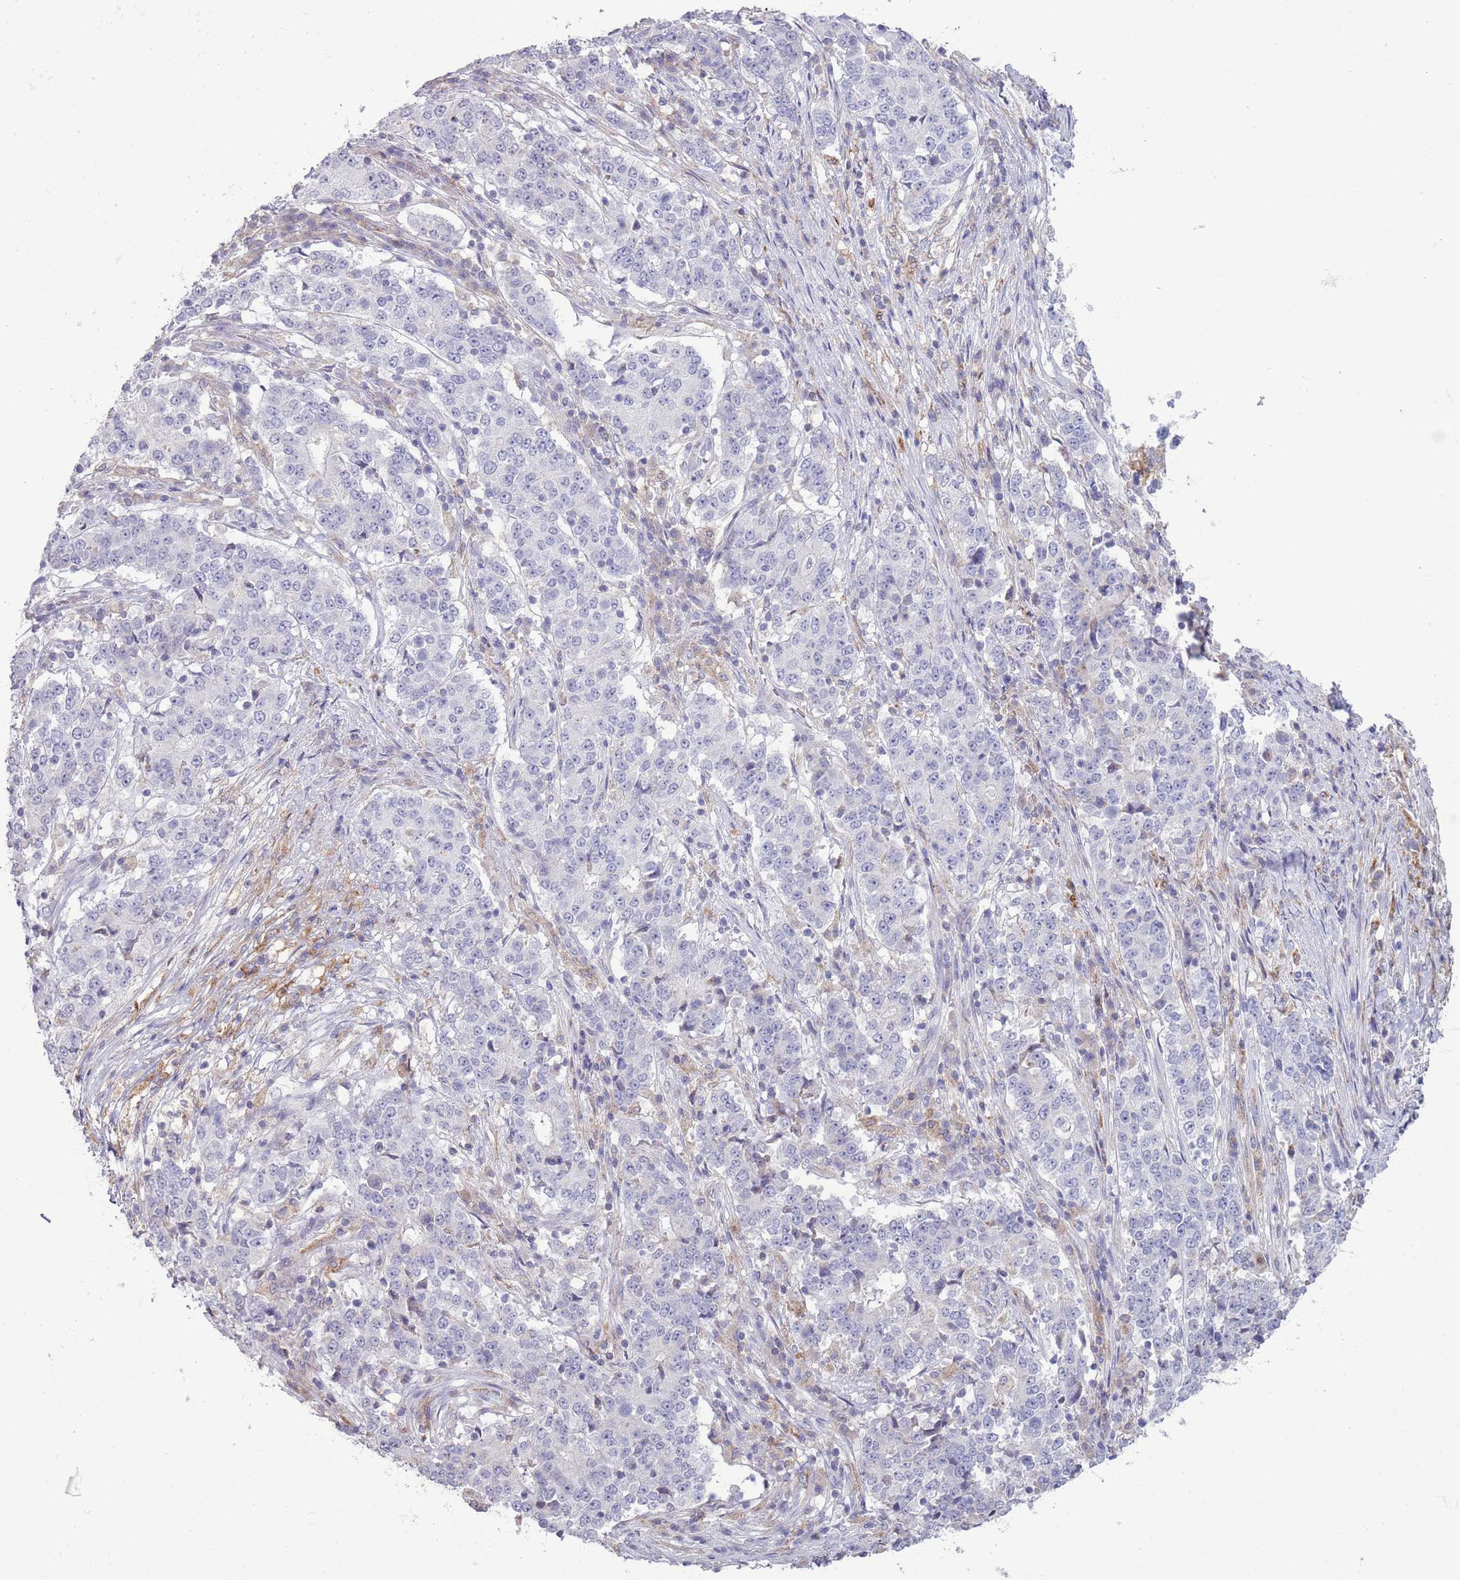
{"staining": {"intensity": "negative", "quantity": "none", "location": "none"}, "tissue": "stomach cancer", "cell_type": "Tumor cells", "image_type": "cancer", "snomed": [{"axis": "morphology", "description": "Adenocarcinoma, NOS"}, {"axis": "topography", "description": "Stomach"}], "caption": "Tumor cells show no significant protein expression in stomach adenocarcinoma.", "gene": "ACSBG1", "patient": {"sex": "male", "age": 59}}